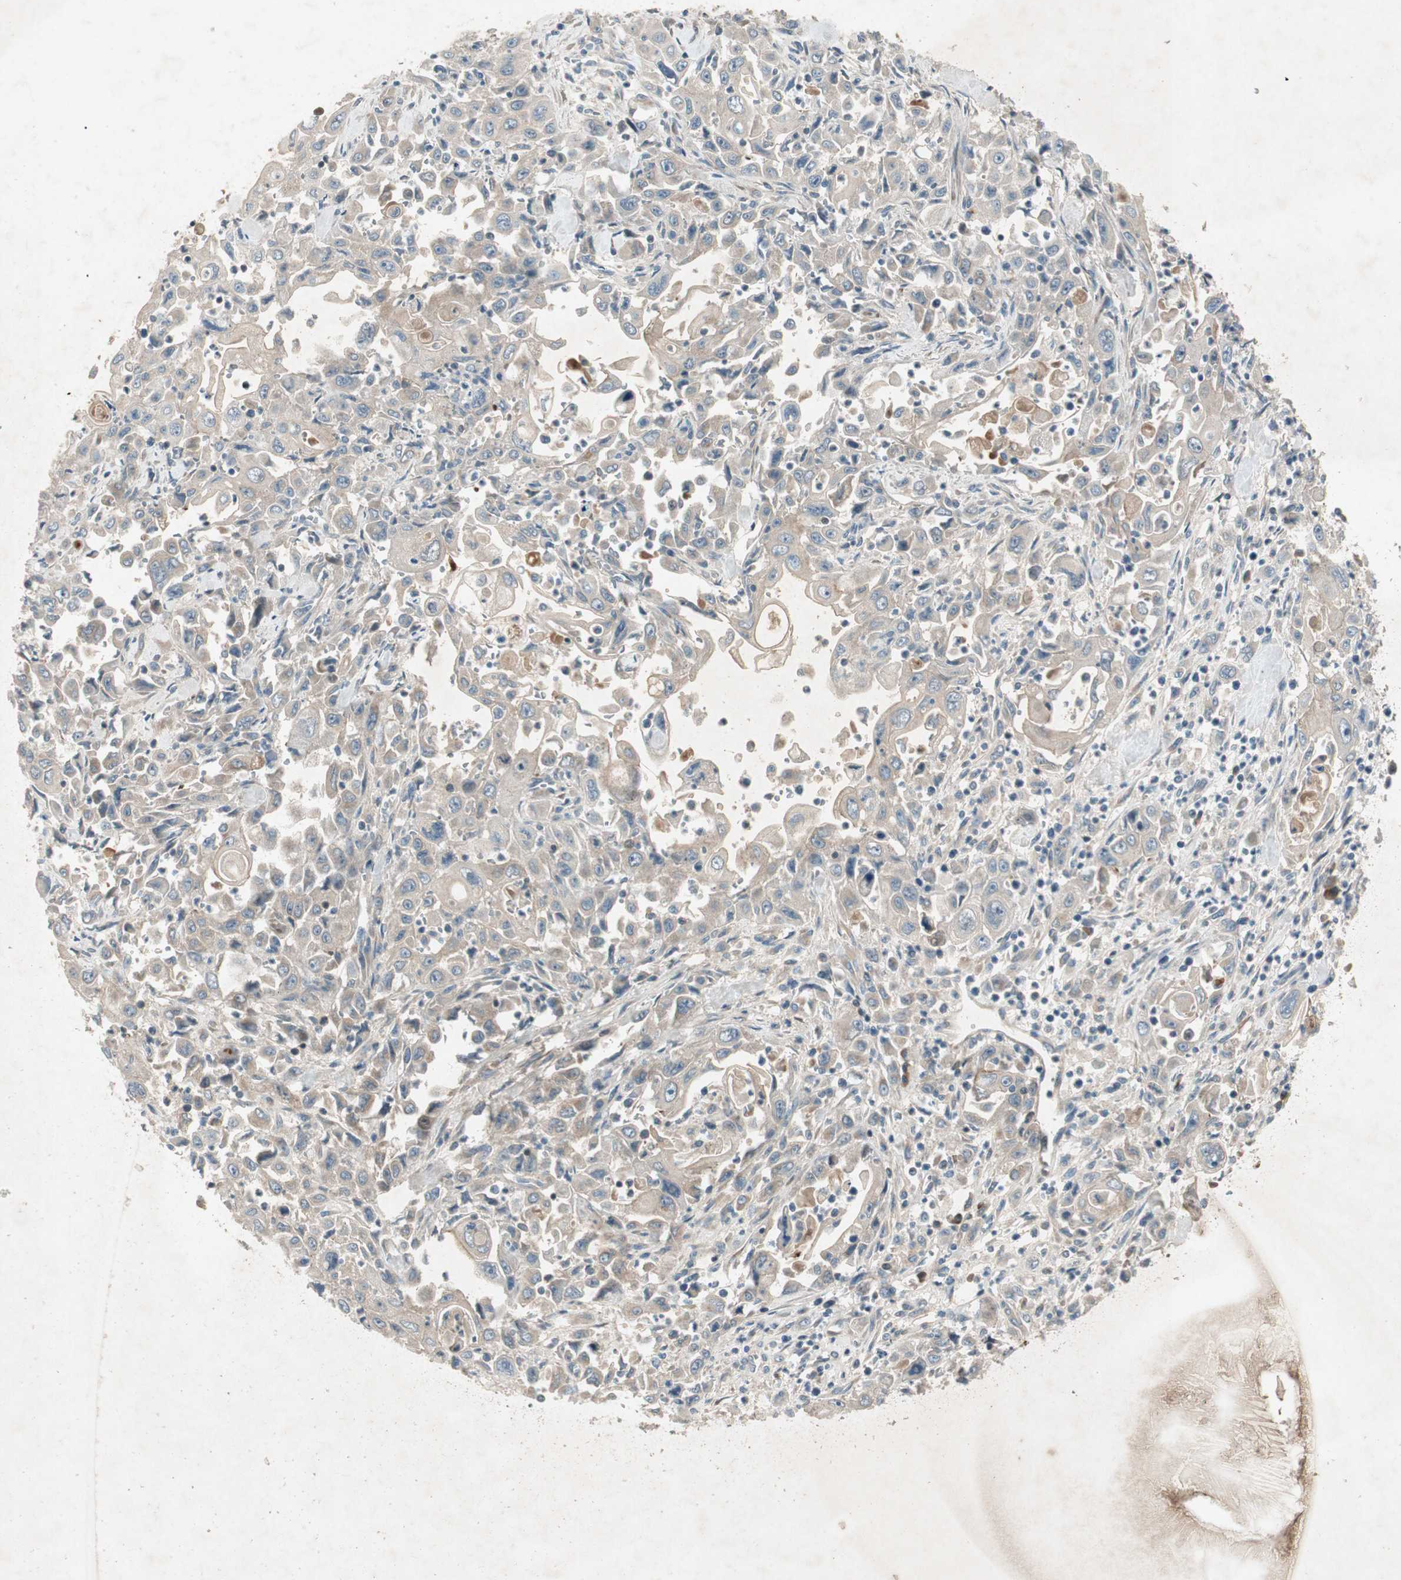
{"staining": {"intensity": "weak", "quantity": ">75%", "location": "cytoplasmic/membranous"}, "tissue": "pancreatic cancer", "cell_type": "Tumor cells", "image_type": "cancer", "snomed": [{"axis": "morphology", "description": "Adenocarcinoma, NOS"}, {"axis": "topography", "description": "Pancreas"}], "caption": "The histopathology image exhibits a brown stain indicating the presence of a protein in the cytoplasmic/membranous of tumor cells in pancreatic cancer.", "gene": "APOO", "patient": {"sex": "male", "age": 70}}